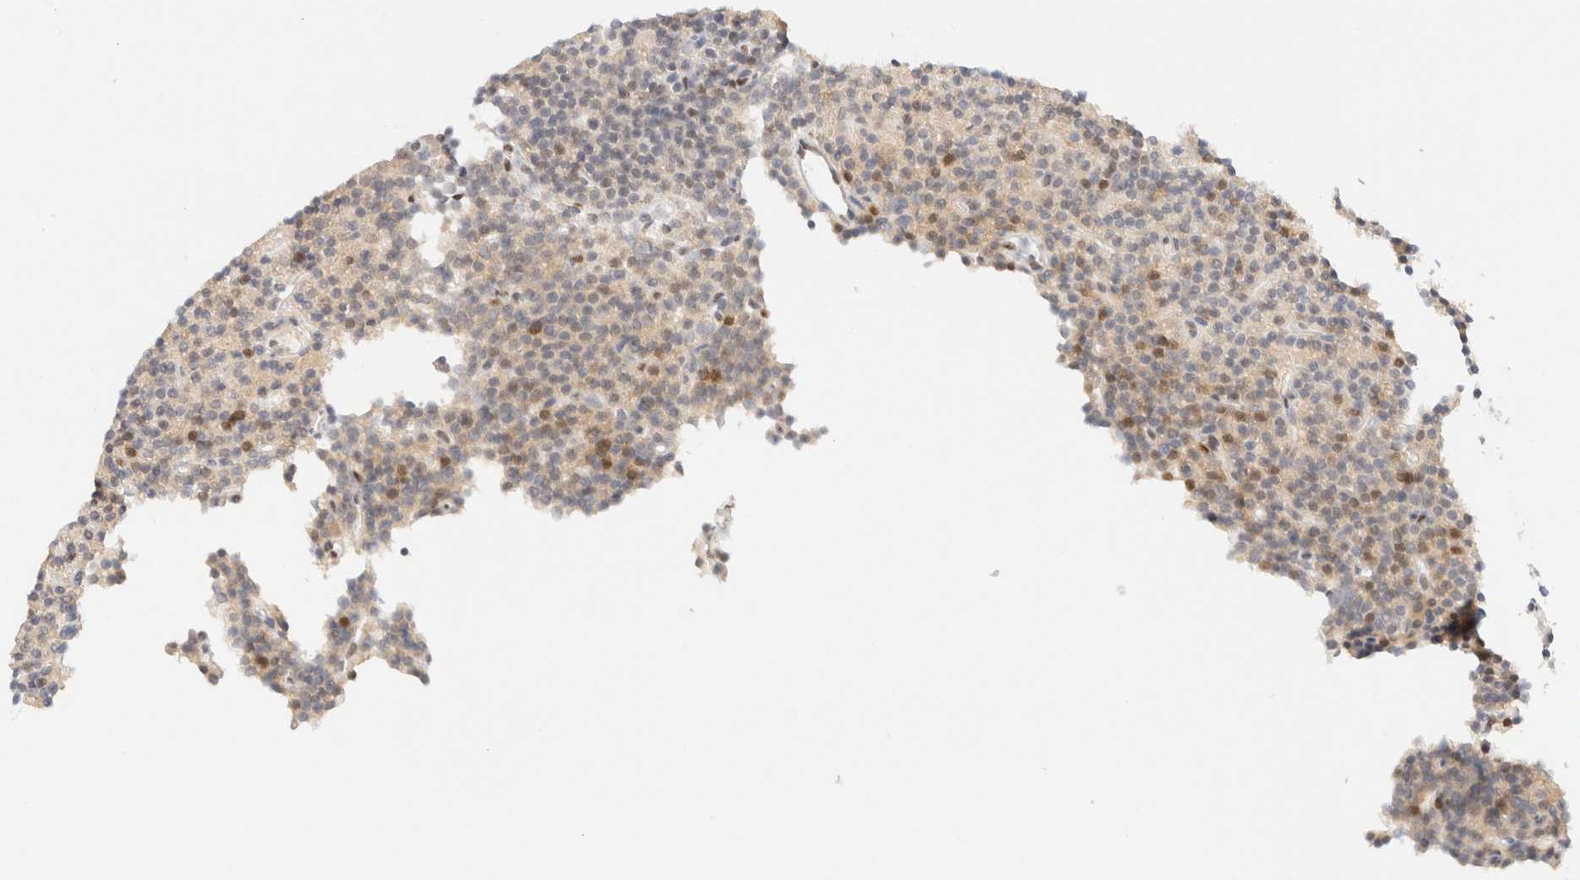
{"staining": {"intensity": "weak", "quantity": "25%-75%", "location": "cytoplasmic/membranous,nuclear"}, "tissue": "parathyroid gland", "cell_type": "Glandular cells", "image_type": "normal", "snomed": [{"axis": "morphology", "description": "Normal tissue, NOS"}, {"axis": "topography", "description": "Parathyroid gland"}], "caption": "Unremarkable parathyroid gland reveals weak cytoplasmic/membranous,nuclear staining in about 25%-75% of glandular cells, visualized by immunohistochemistry. (DAB (3,3'-diaminobenzidine) IHC with brightfield microscopy, high magnification).", "gene": "DDB2", "patient": {"sex": "male", "age": 75}}